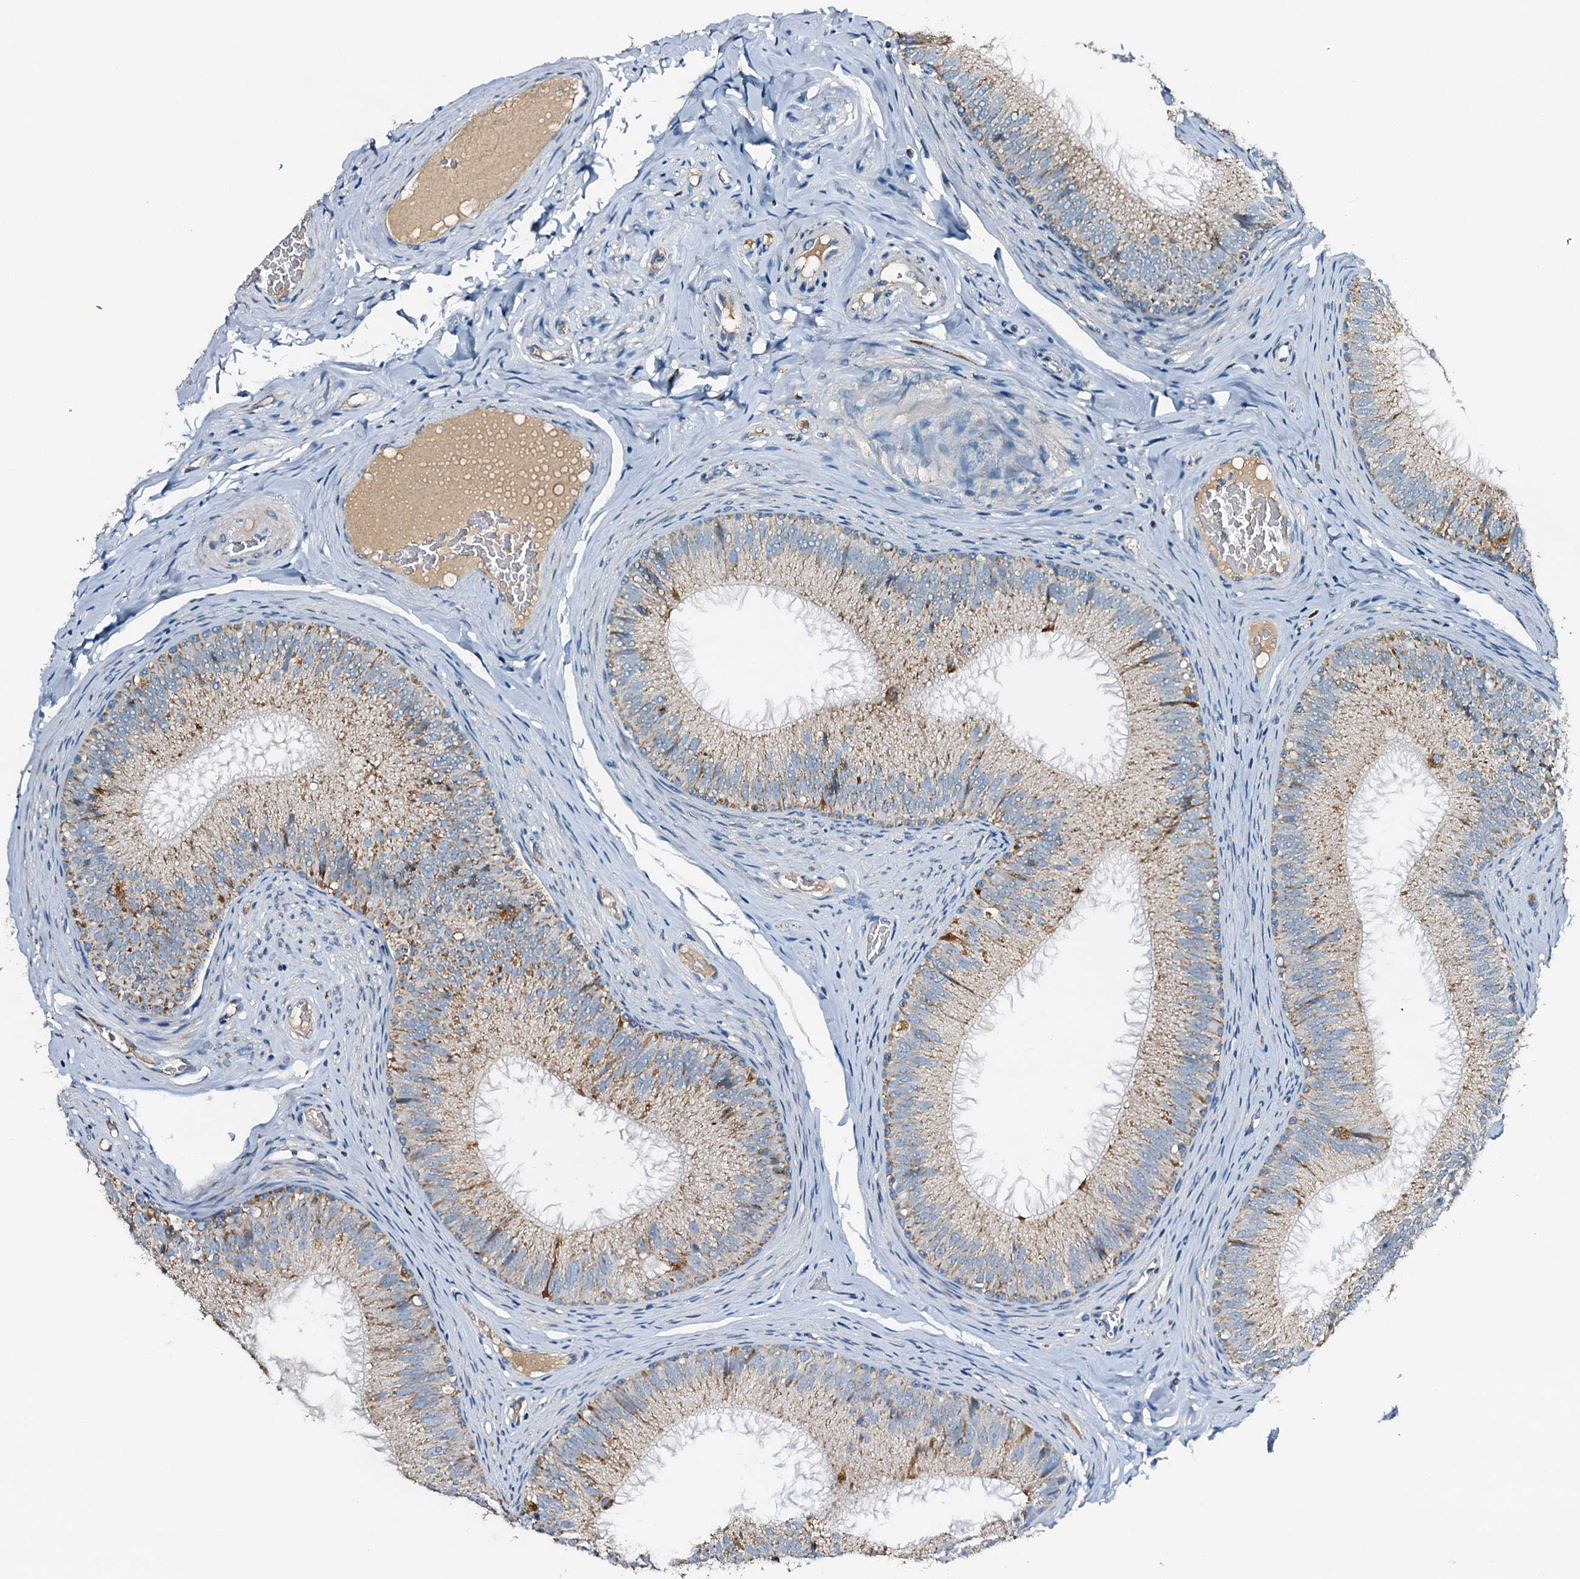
{"staining": {"intensity": "moderate", "quantity": "25%-75%", "location": "cytoplasmic/membranous"}, "tissue": "epididymis", "cell_type": "Glandular cells", "image_type": "normal", "snomed": [{"axis": "morphology", "description": "Normal tissue, NOS"}, {"axis": "topography", "description": "Epididymis"}], "caption": "Immunohistochemistry micrograph of unremarkable epididymis: human epididymis stained using immunohistochemistry reveals medium levels of moderate protein expression localized specifically in the cytoplasmic/membranous of glandular cells, appearing as a cytoplasmic/membranous brown color.", "gene": "POC1A", "patient": {"sex": "male", "age": 34}}